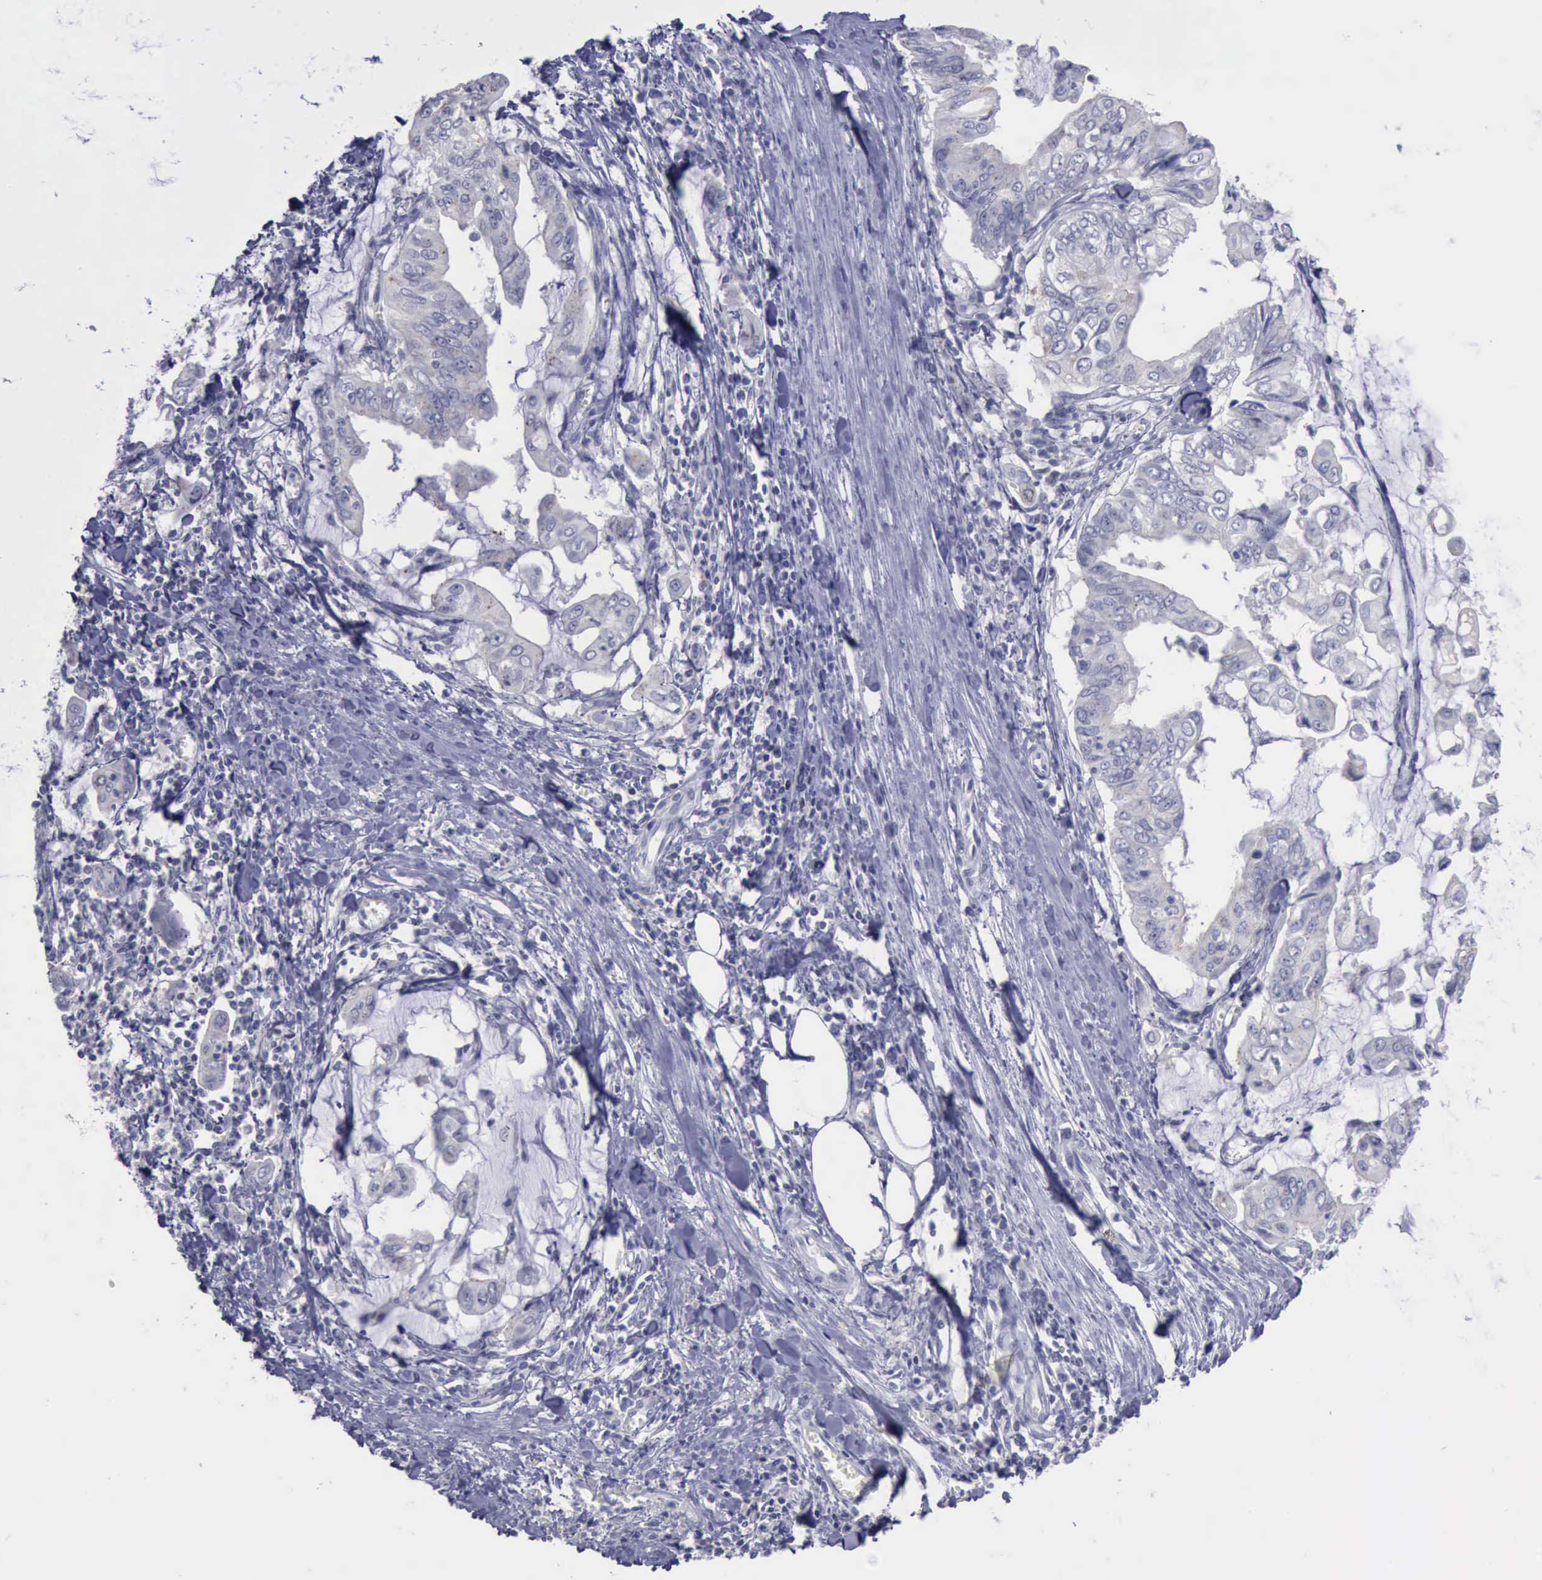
{"staining": {"intensity": "negative", "quantity": "none", "location": "none"}, "tissue": "stomach cancer", "cell_type": "Tumor cells", "image_type": "cancer", "snomed": [{"axis": "morphology", "description": "Adenocarcinoma, NOS"}, {"axis": "topography", "description": "Stomach, upper"}], "caption": "This is a histopathology image of immunohistochemistry staining of stomach adenocarcinoma, which shows no positivity in tumor cells.", "gene": "SATB2", "patient": {"sex": "male", "age": 80}}